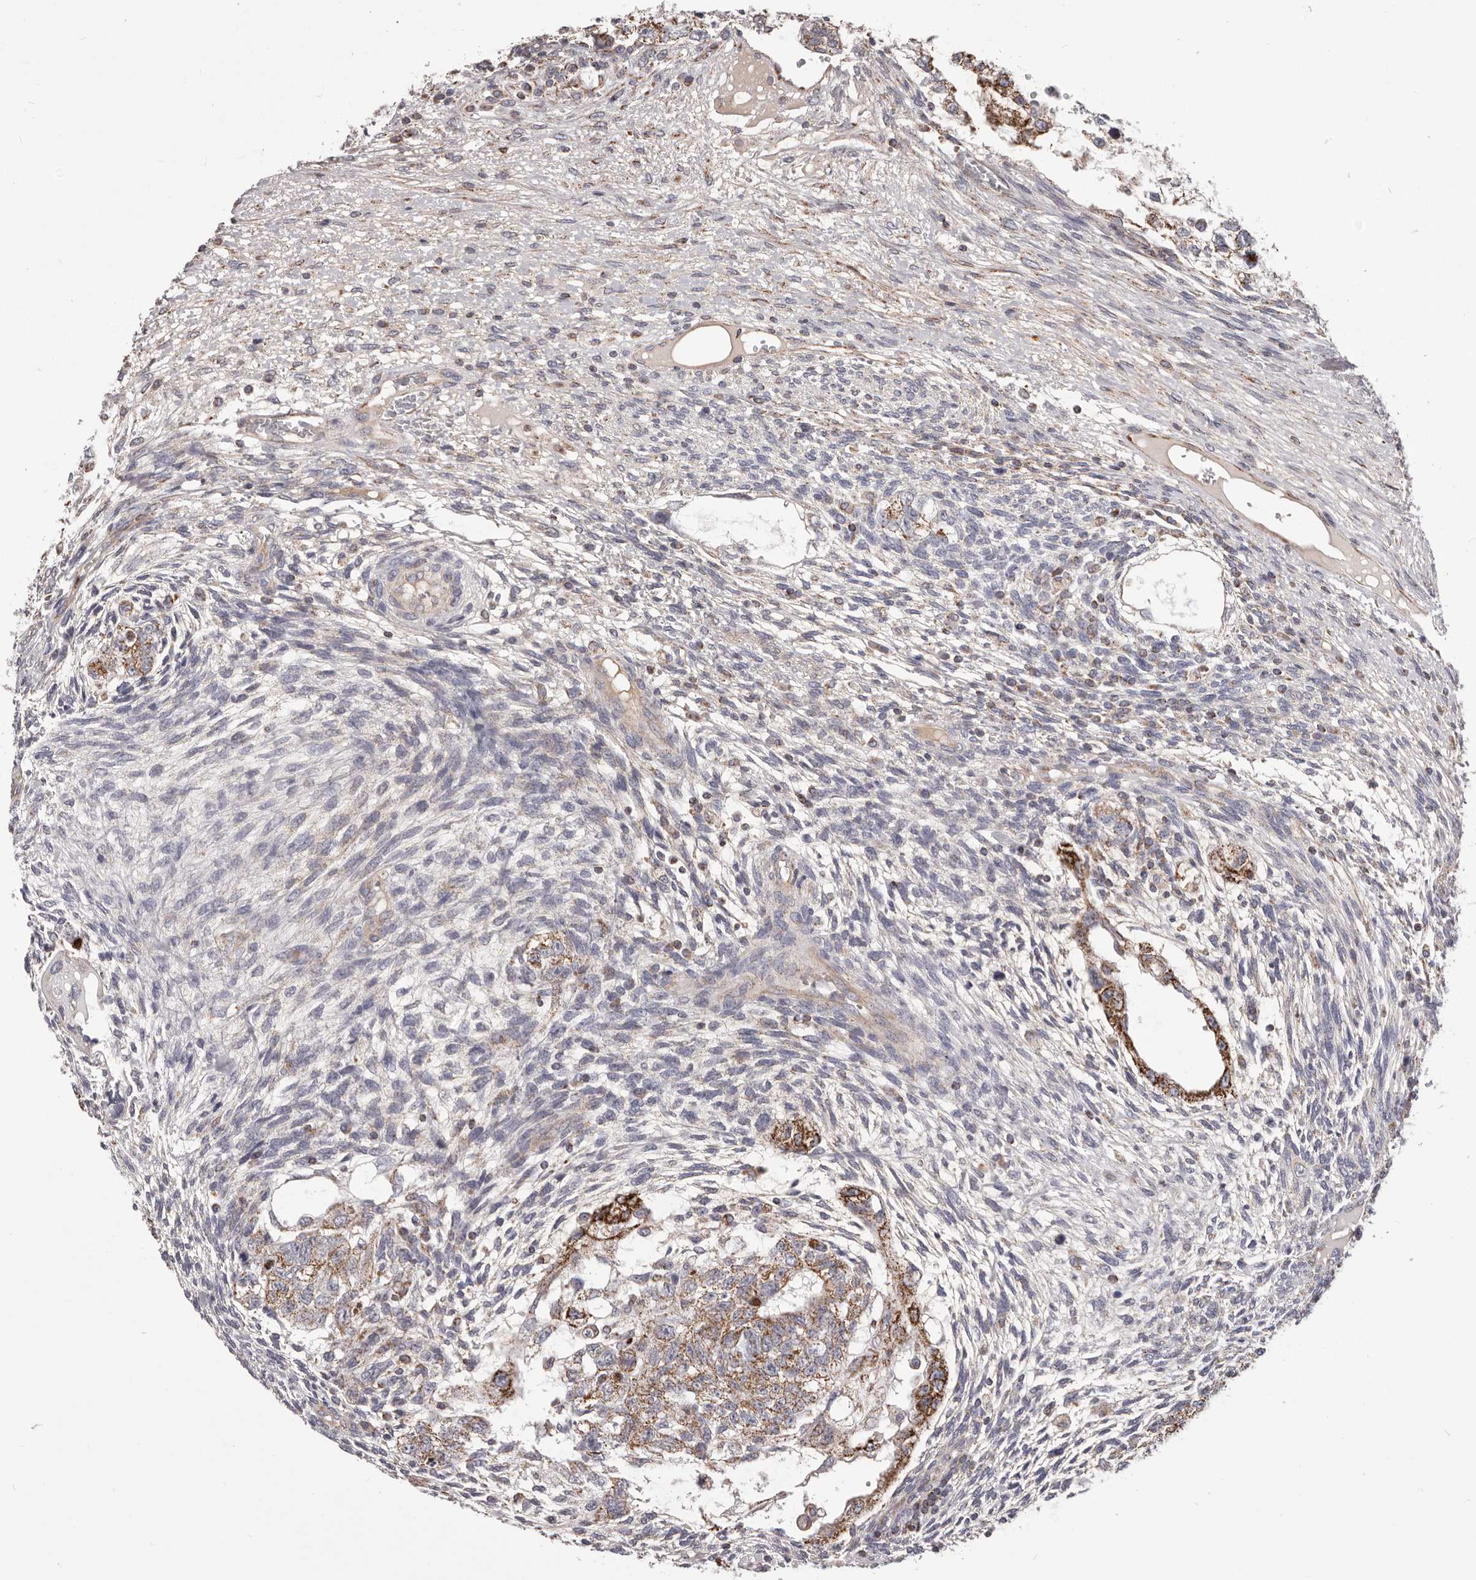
{"staining": {"intensity": "moderate", "quantity": ">75%", "location": "cytoplasmic/membranous"}, "tissue": "testis cancer", "cell_type": "Tumor cells", "image_type": "cancer", "snomed": [{"axis": "morphology", "description": "Carcinoma, Embryonal, NOS"}, {"axis": "topography", "description": "Testis"}], "caption": "The immunohistochemical stain highlights moderate cytoplasmic/membranous expression in tumor cells of testis embryonal carcinoma tissue. Immunohistochemistry (ihc) stains the protein in brown and the nuclei are stained blue.", "gene": "CHRM2", "patient": {"sex": "male", "age": 37}}